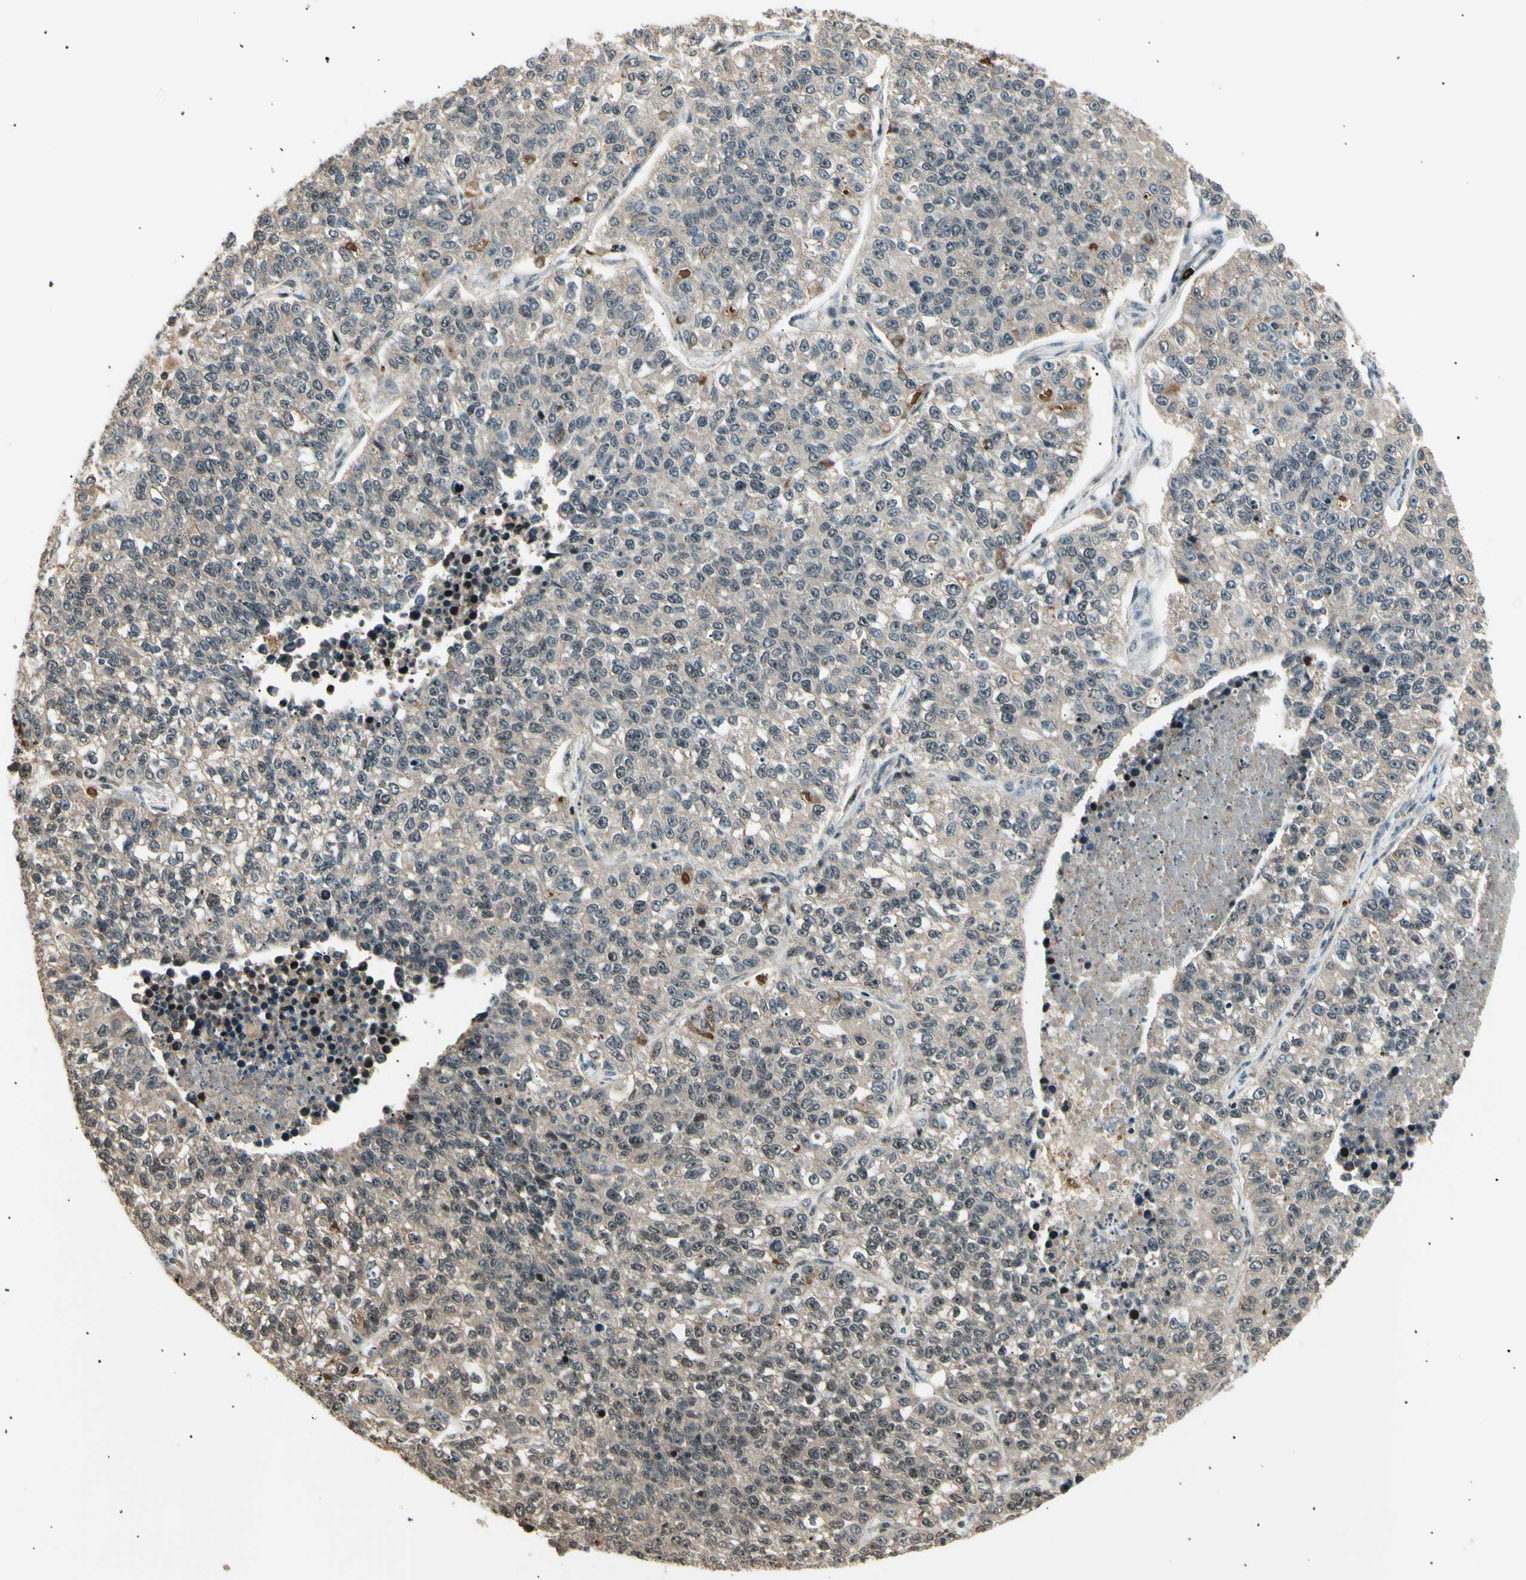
{"staining": {"intensity": "weak", "quantity": "25%-75%", "location": "cytoplasmic/membranous,nuclear"}, "tissue": "lung cancer", "cell_type": "Tumor cells", "image_type": "cancer", "snomed": [{"axis": "morphology", "description": "Adenocarcinoma, NOS"}, {"axis": "topography", "description": "Lung"}], "caption": "Protein positivity by immunohistochemistry displays weak cytoplasmic/membranous and nuclear expression in about 25%-75% of tumor cells in adenocarcinoma (lung).", "gene": "NUAK2", "patient": {"sex": "male", "age": 49}}